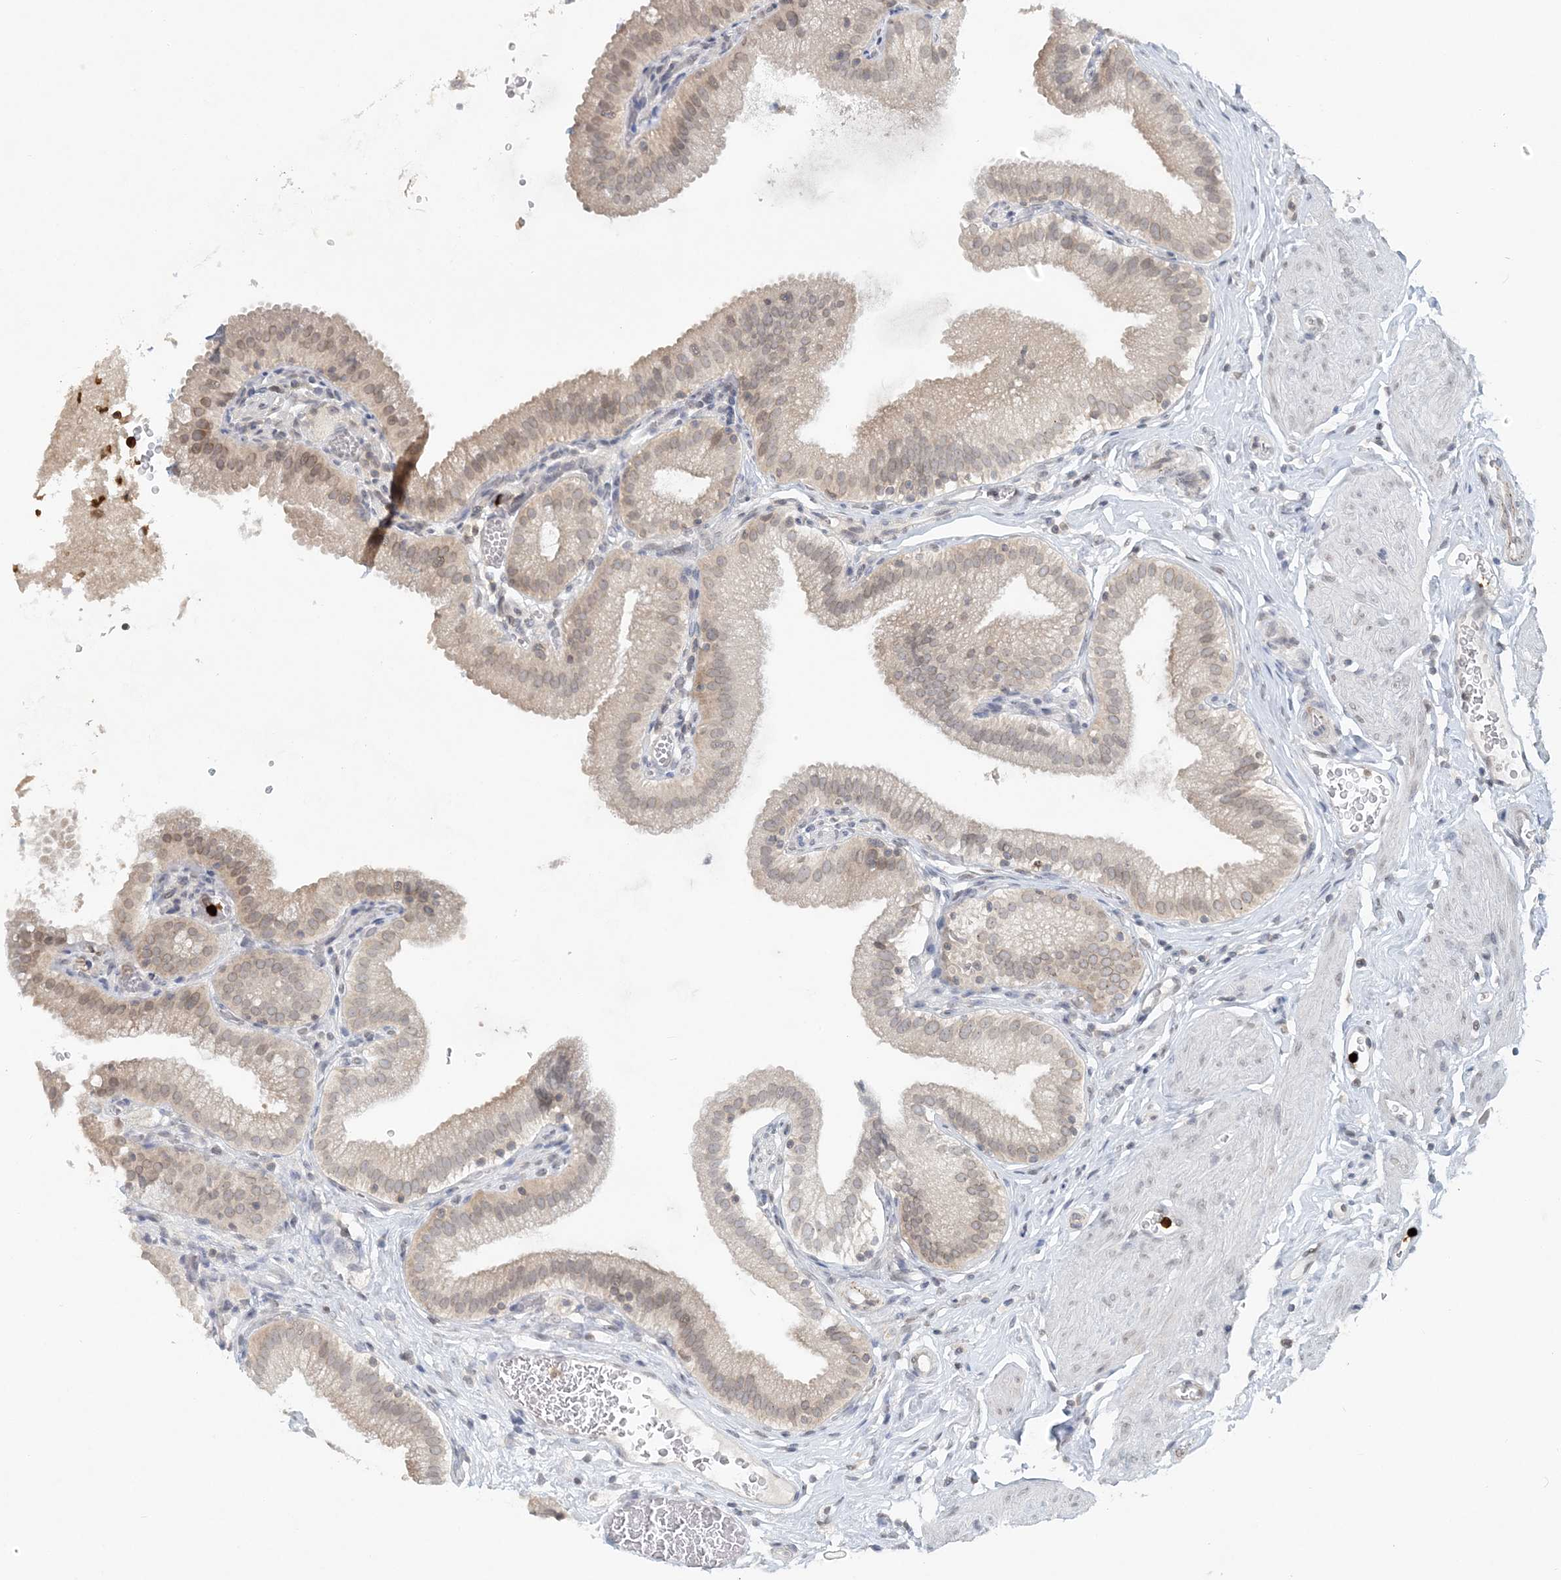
{"staining": {"intensity": "weak", "quantity": "<25%", "location": "cytoplasmic/membranous,nuclear"}, "tissue": "gallbladder", "cell_type": "Glandular cells", "image_type": "normal", "snomed": [{"axis": "morphology", "description": "Normal tissue, NOS"}, {"axis": "topography", "description": "Gallbladder"}], "caption": "IHC image of unremarkable gallbladder: human gallbladder stained with DAB (3,3'-diaminobenzidine) exhibits no significant protein positivity in glandular cells.", "gene": "NUP54", "patient": {"sex": "male", "age": 54}}